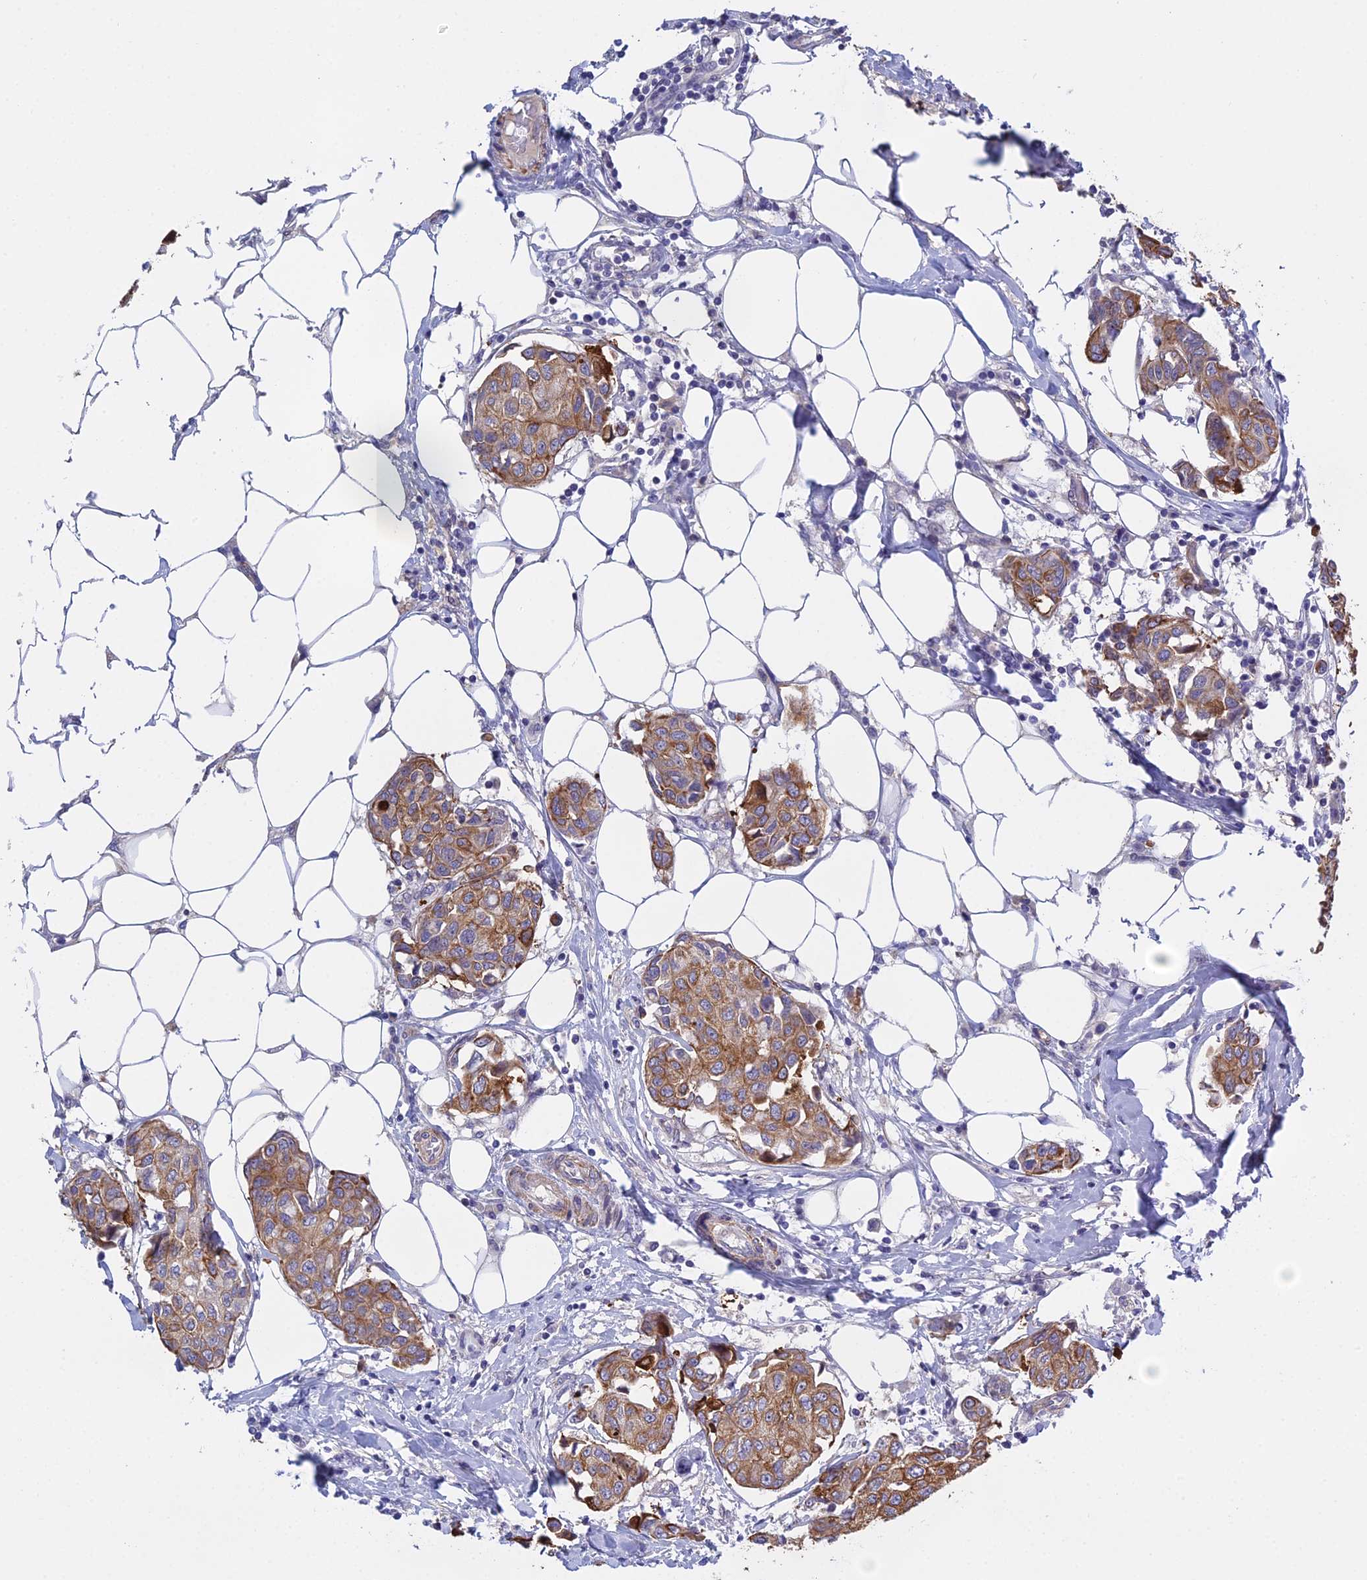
{"staining": {"intensity": "strong", "quantity": ">75%", "location": "cytoplasmic/membranous"}, "tissue": "breast cancer", "cell_type": "Tumor cells", "image_type": "cancer", "snomed": [{"axis": "morphology", "description": "Duct carcinoma"}, {"axis": "topography", "description": "Breast"}], "caption": "Immunohistochemical staining of breast cancer displays strong cytoplasmic/membranous protein positivity in approximately >75% of tumor cells.", "gene": "LZTS2", "patient": {"sex": "female", "age": 80}}